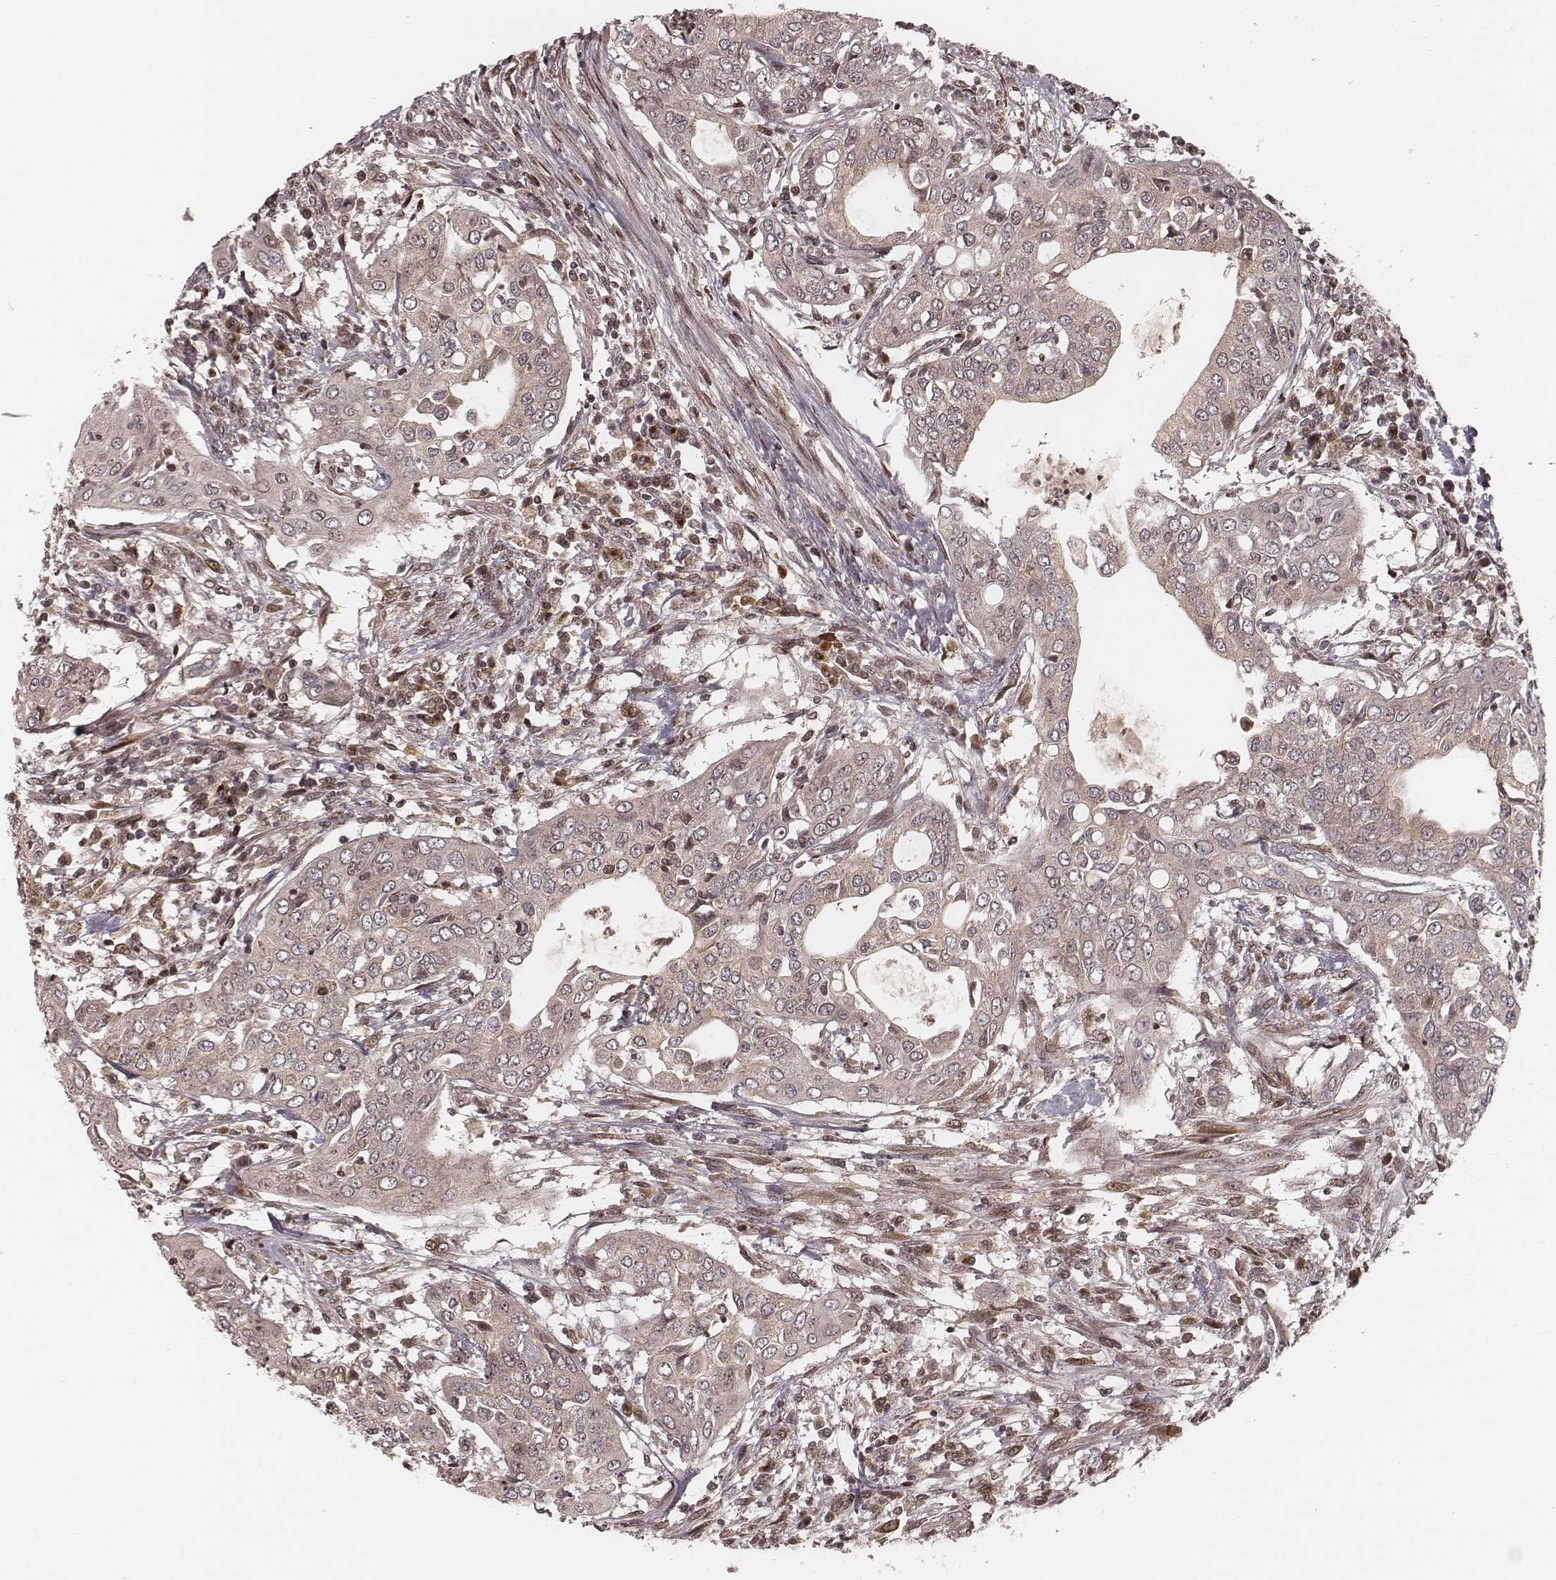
{"staining": {"intensity": "weak", "quantity": "<25%", "location": "cytoplasmic/membranous"}, "tissue": "urothelial cancer", "cell_type": "Tumor cells", "image_type": "cancer", "snomed": [{"axis": "morphology", "description": "Urothelial carcinoma, High grade"}, {"axis": "topography", "description": "Urinary bladder"}], "caption": "The image displays no significant positivity in tumor cells of high-grade urothelial carcinoma. (Stains: DAB (3,3'-diaminobenzidine) IHC with hematoxylin counter stain, Microscopy: brightfield microscopy at high magnification).", "gene": "MYO19", "patient": {"sex": "male", "age": 82}}